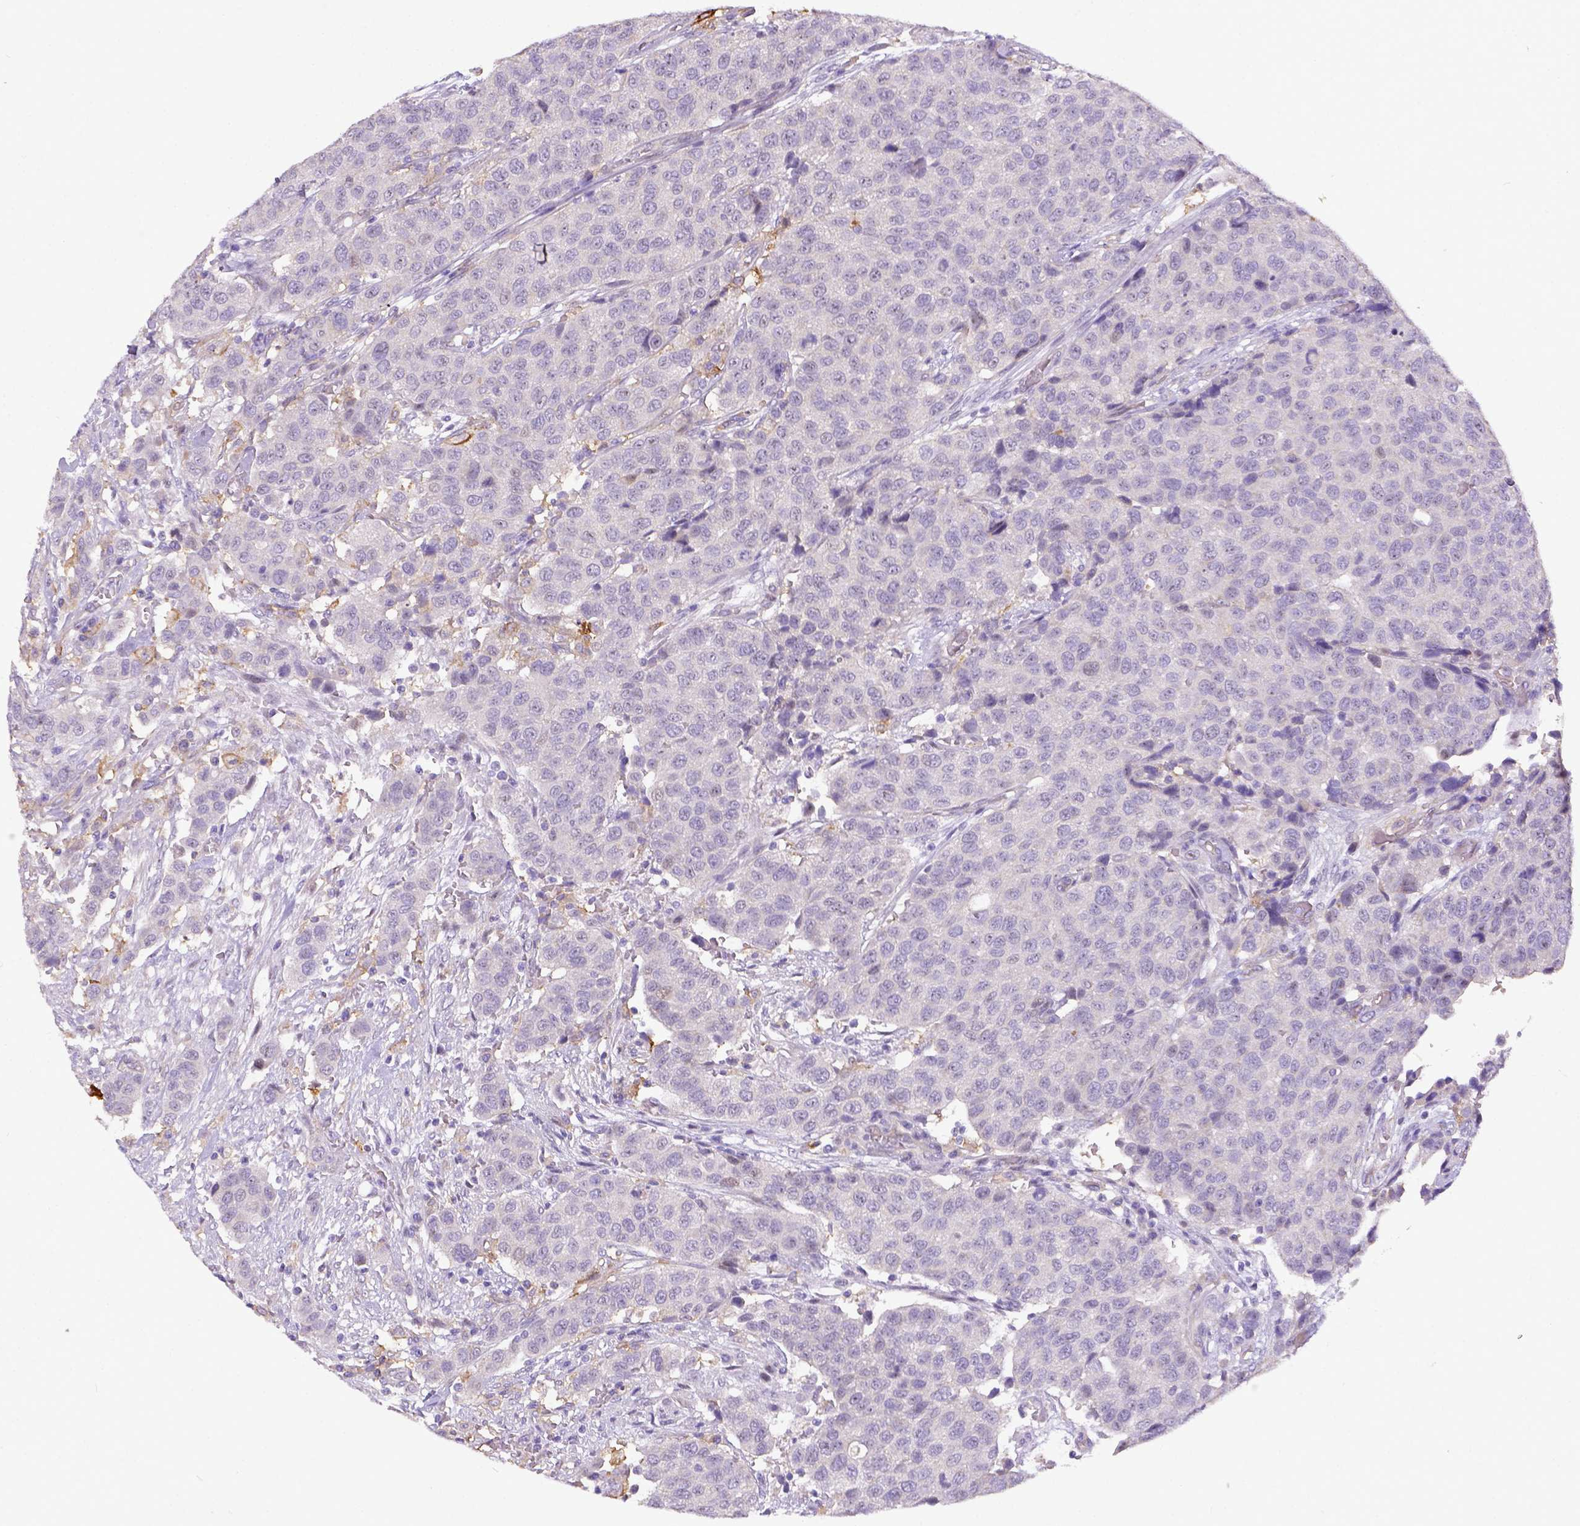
{"staining": {"intensity": "negative", "quantity": "none", "location": "none"}, "tissue": "urothelial cancer", "cell_type": "Tumor cells", "image_type": "cancer", "snomed": [{"axis": "morphology", "description": "Urothelial carcinoma, High grade"}, {"axis": "topography", "description": "Urinary bladder"}], "caption": "This is a photomicrograph of immunohistochemistry (IHC) staining of urothelial carcinoma (high-grade), which shows no positivity in tumor cells.", "gene": "CD40", "patient": {"sex": "female", "age": 58}}